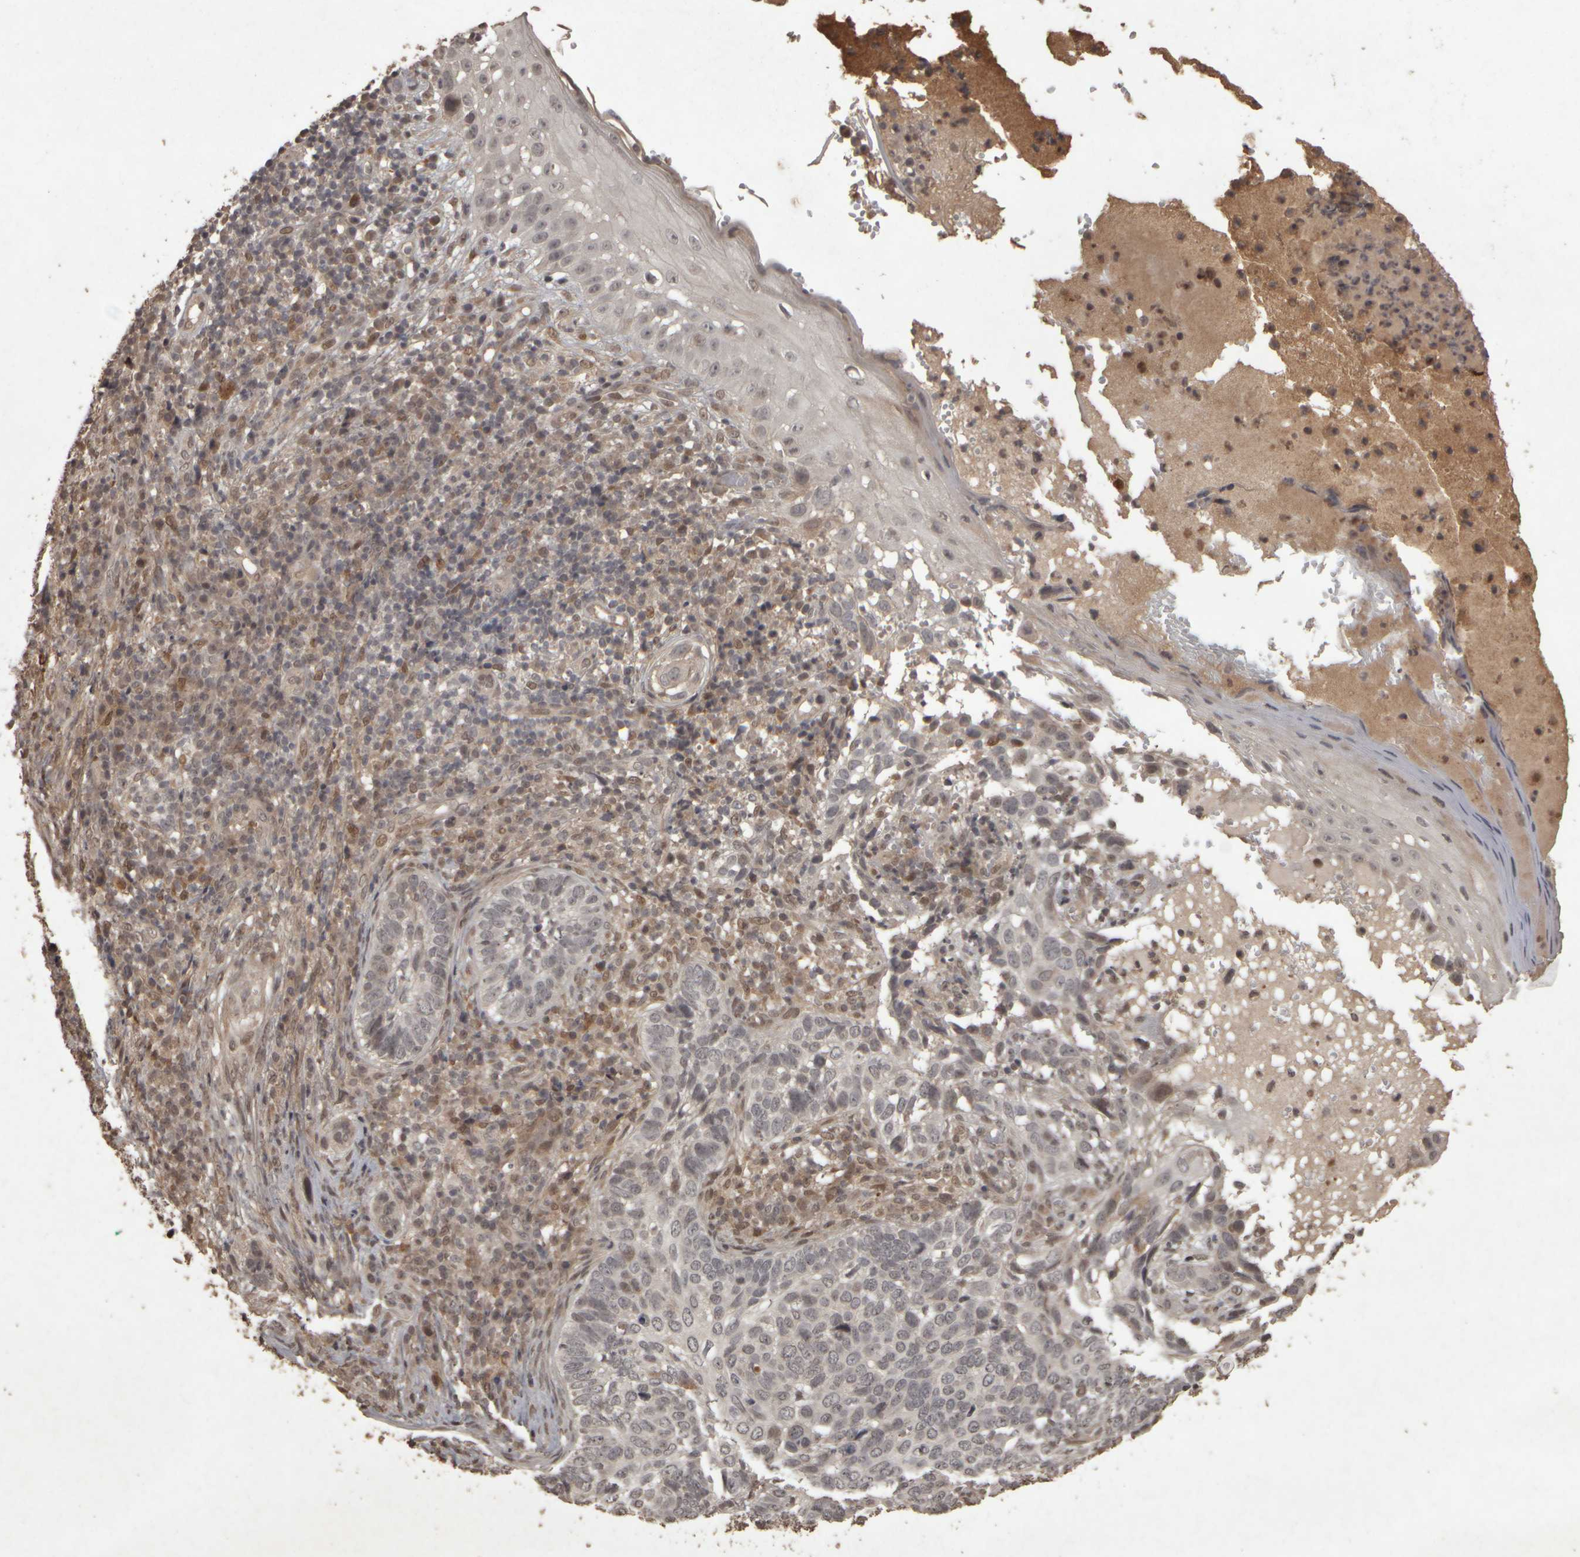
{"staining": {"intensity": "negative", "quantity": "none", "location": "none"}, "tissue": "skin cancer", "cell_type": "Tumor cells", "image_type": "cancer", "snomed": [{"axis": "morphology", "description": "Basal cell carcinoma"}, {"axis": "topography", "description": "Skin"}], "caption": "This histopathology image is of skin cancer stained with immunohistochemistry to label a protein in brown with the nuclei are counter-stained blue. There is no staining in tumor cells.", "gene": "ACO1", "patient": {"sex": "female", "age": 89}}